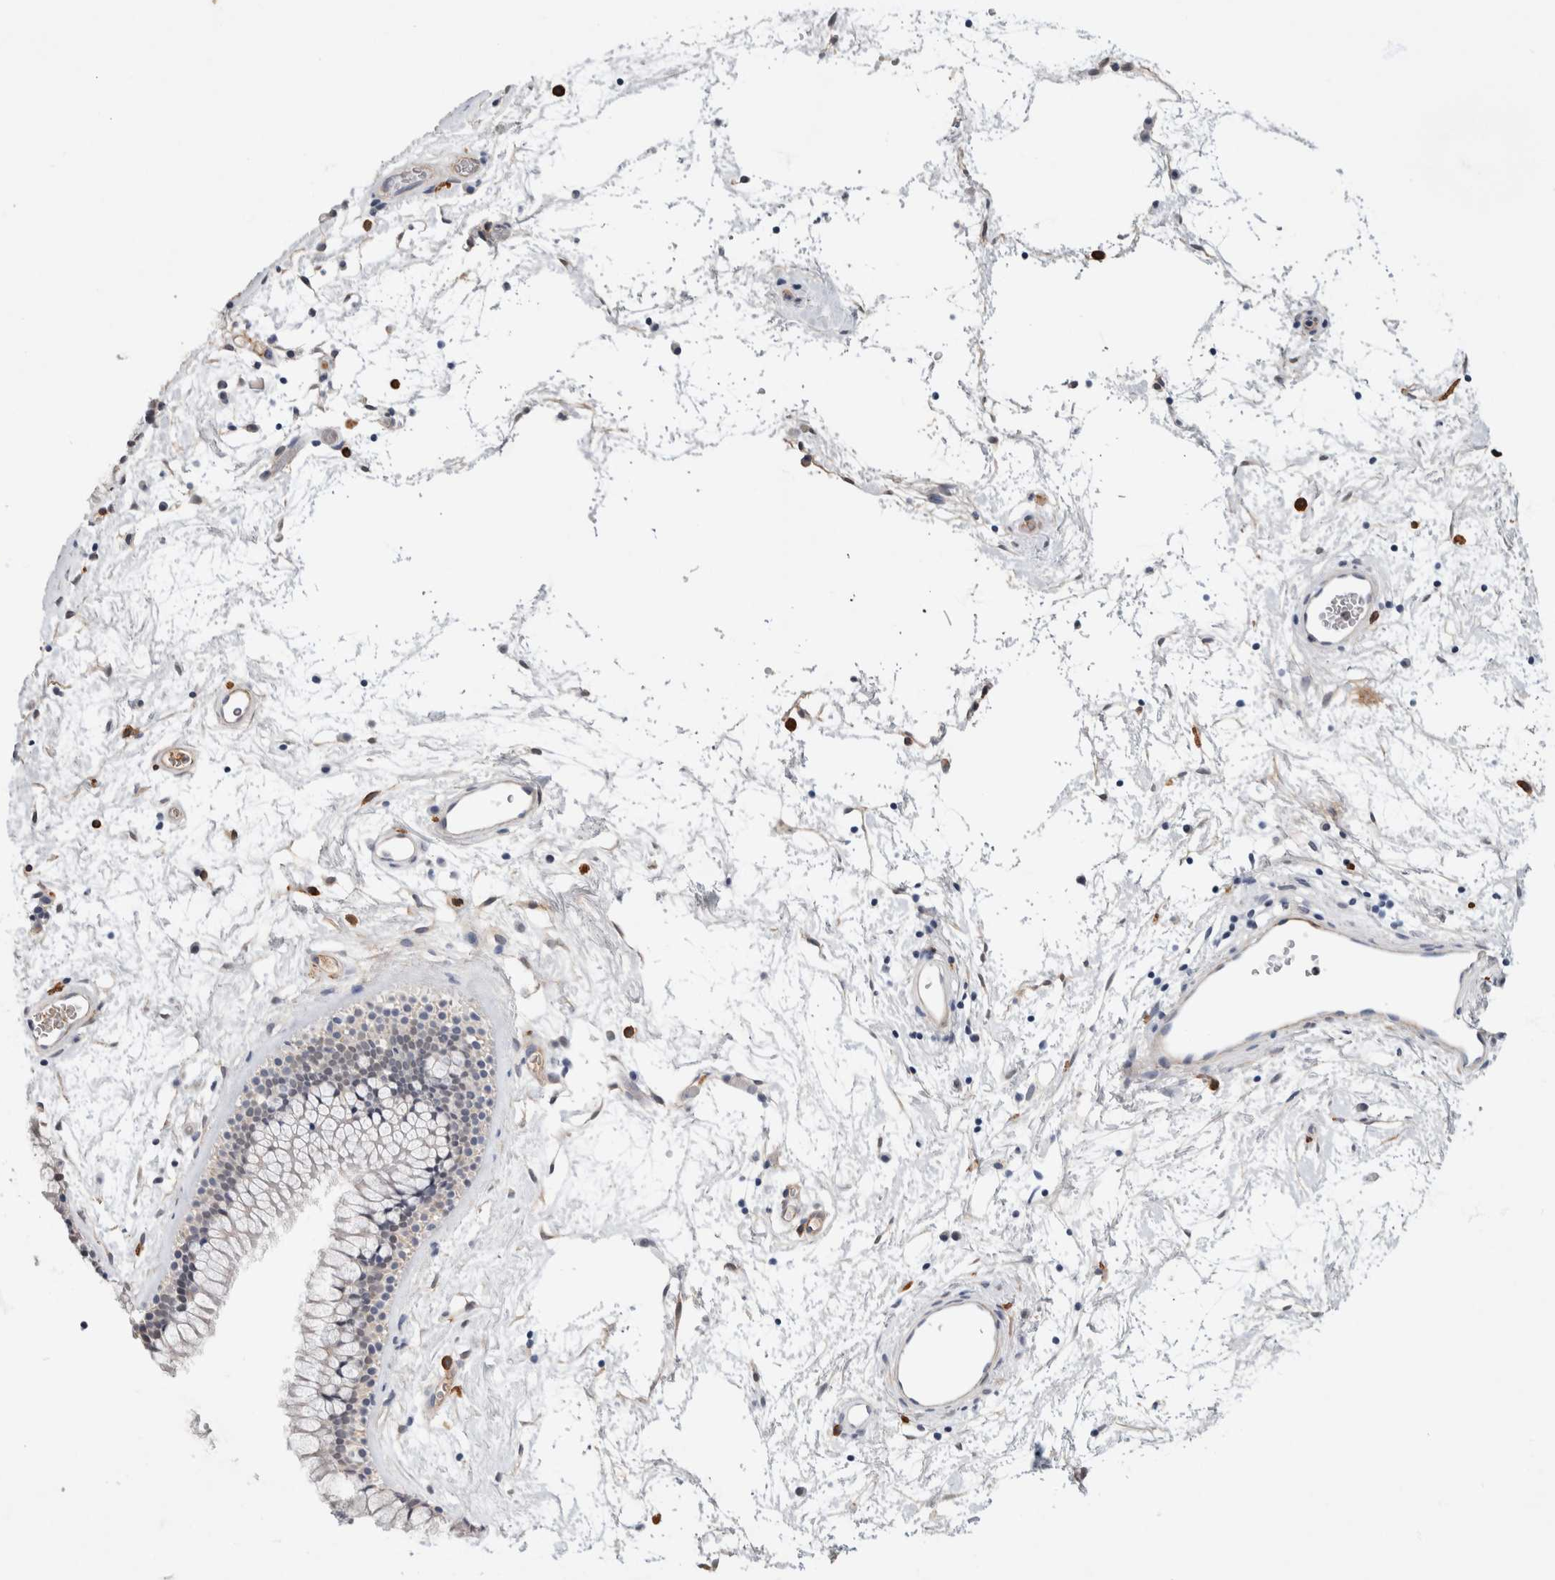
{"staining": {"intensity": "weak", "quantity": "<25%", "location": "cytoplasmic/membranous"}, "tissue": "nasopharynx", "cell_type": "Respiratory epithelial cells", "image_type": "normal", "snomed": [{"axis": "morphology", "description": "Normal tissue, NOS"}, {"axis": "morphology", "description": "Inflammation, NOS"}, {"axis": "topography", "description": "Nasopharynx"}], "caption": "DAB (3,3'-diaminobenzidine) immunohistochemical staining of benign human nasopharynx displays no significant staining in respiratory epithelial cells.", "gene": "PGM1", "patient": {"sex": "male", "age": 48}}